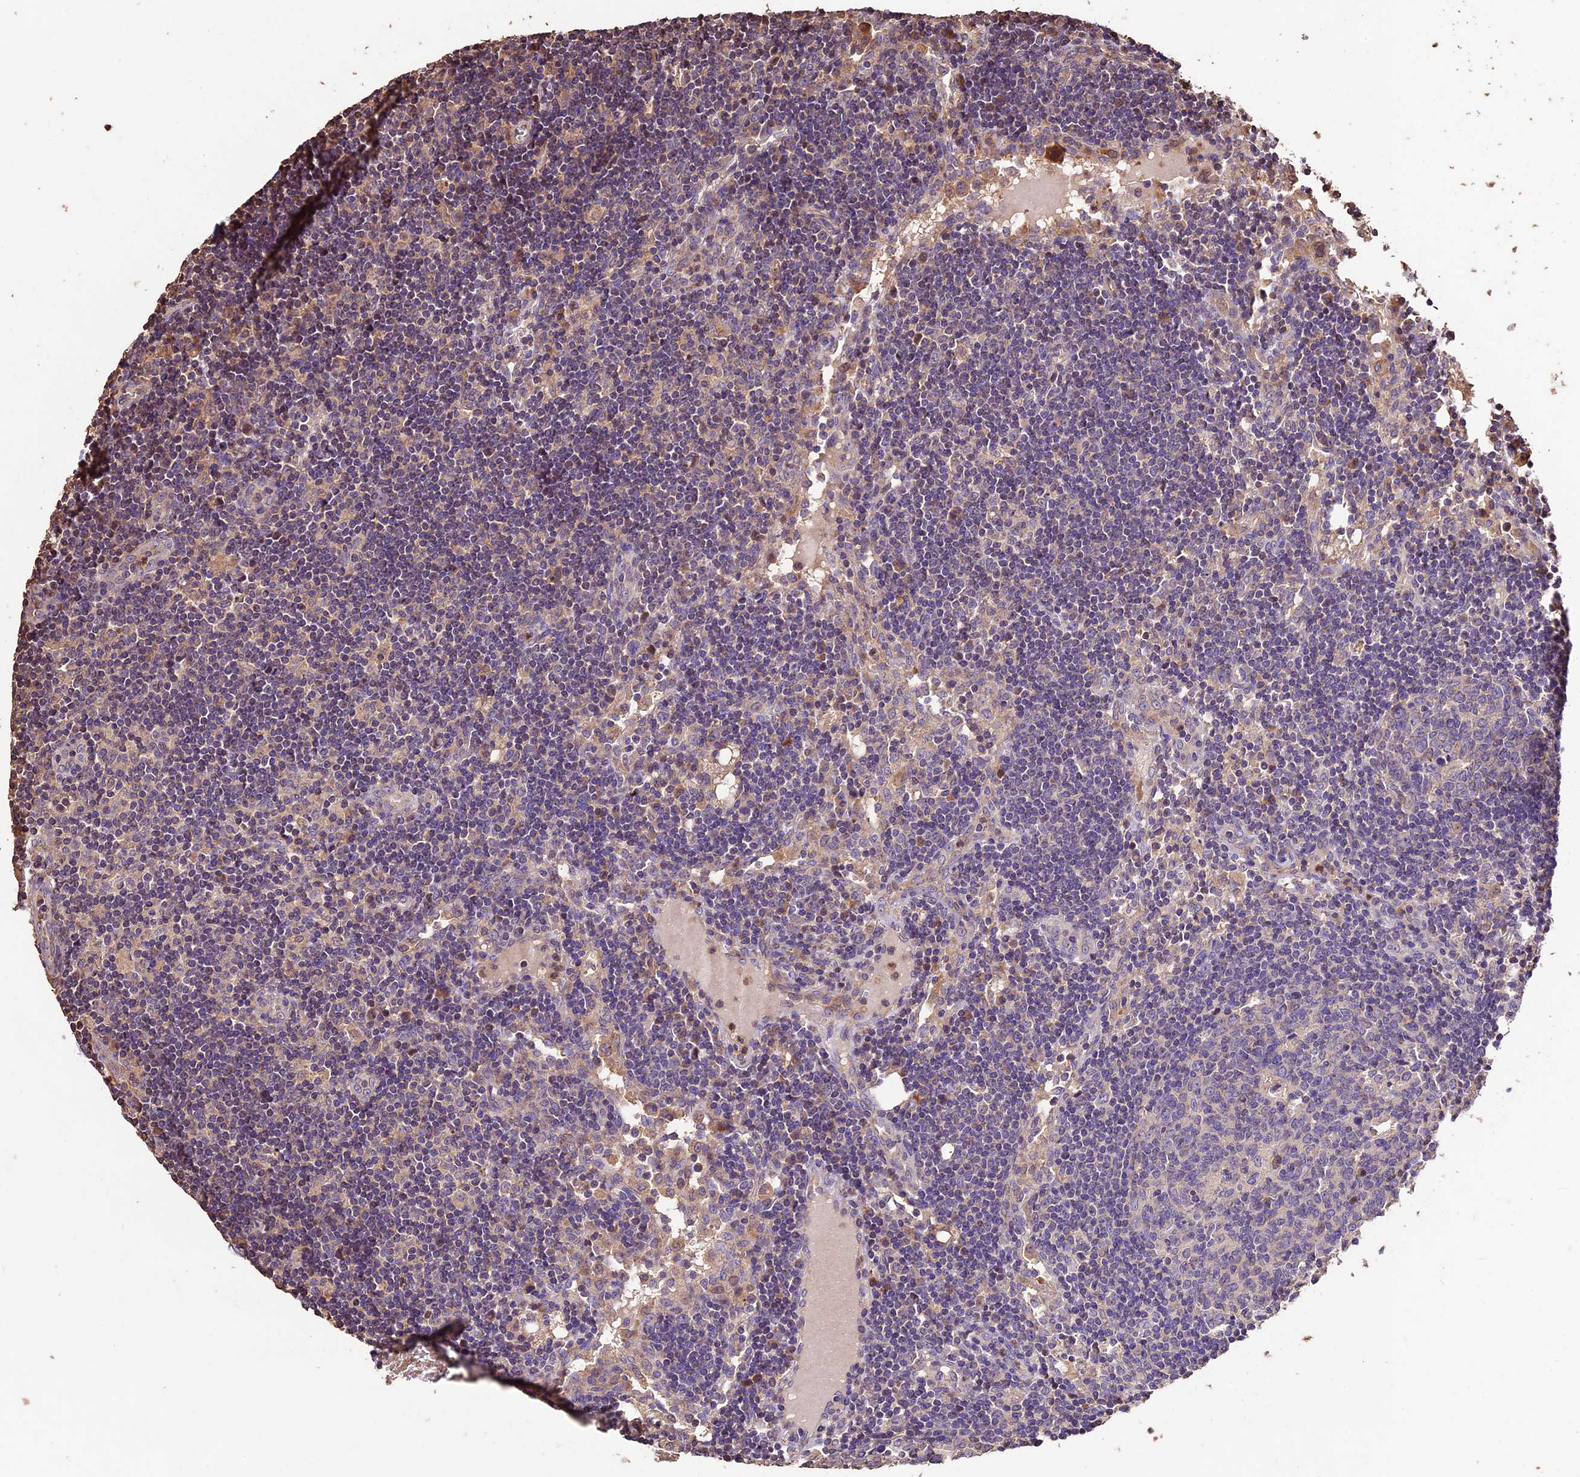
{"staining": {"intensity": "negative", "quantity": "none", "location": "none"}, "tissue": "lymph node", "cell_type": "Germinal center cells", "image_type": "normal", "snomed": [{"axis": "morphology", "description": "Normal tissue, NOS"}, {"axis": "topography", "description": "Lymph node"}], "caption": "This is an IHC micrograph of unremarkable lymph node. There is no expression in germinal center cells.", "gene": "CRLF1", "patient": {"sex": "female", "age": 73}}